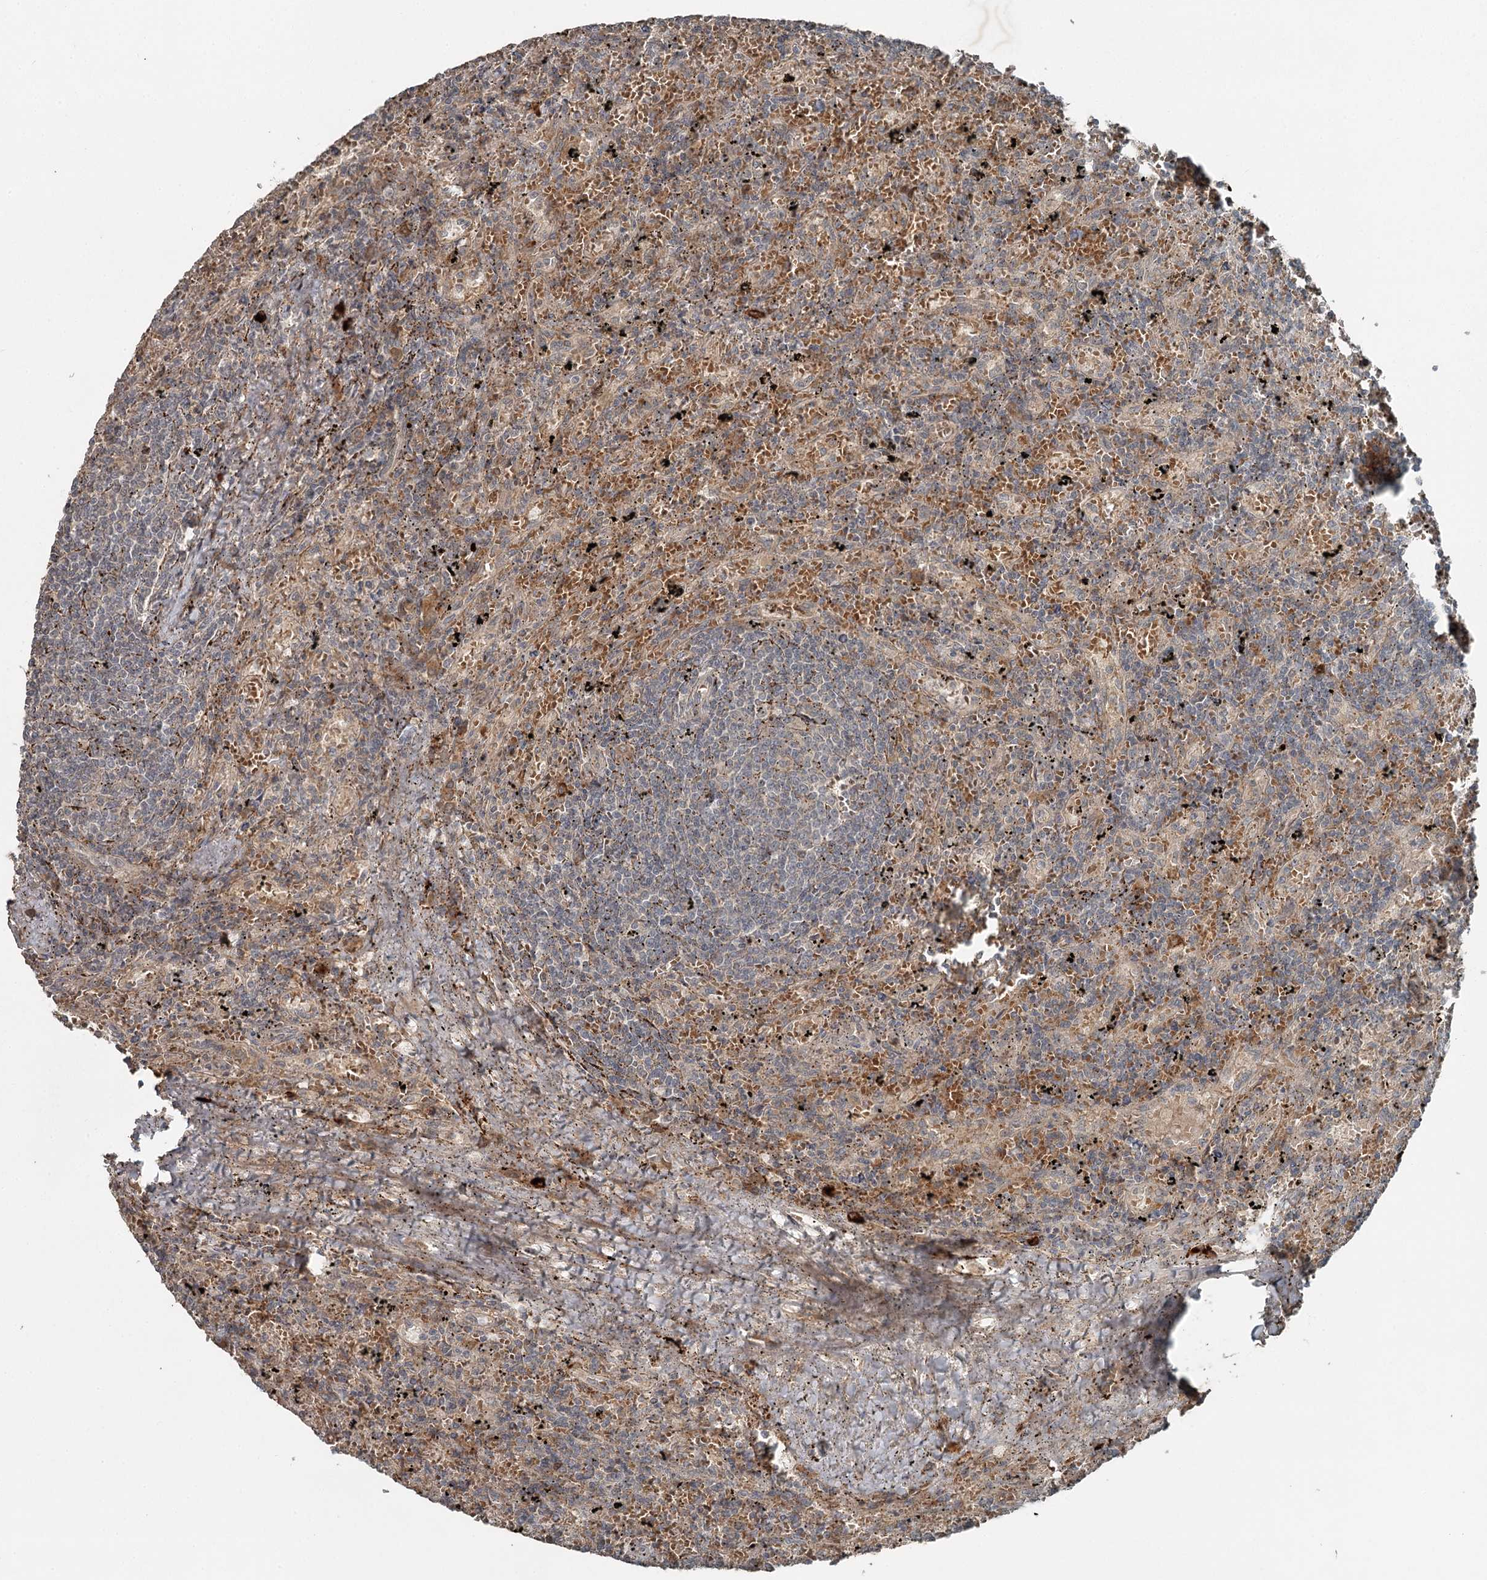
{"staining": {"intensity": "moderate", "quantity": "<25%", "location": "cytoplasmic/membranous"}, "tissue": "lymphoma", "cell_type": "Tumor cells", "image_type": "cancer", "snomed": [{"axis": "morphology", "description": "Malignant lymphoma, non-Hodgkin's type, Low grade"}, {"axis": "topography", "description": "Spleen"}], "caption": "This is an image of IHC staining of low-grade malignant lymphoma, non-Hodgkin's type, which shows moderate positivity in the cytoplasmic/membranous of tumor cells.", "gene": "SLC39A8", "patient": {"sex": "male", "age": 76}}